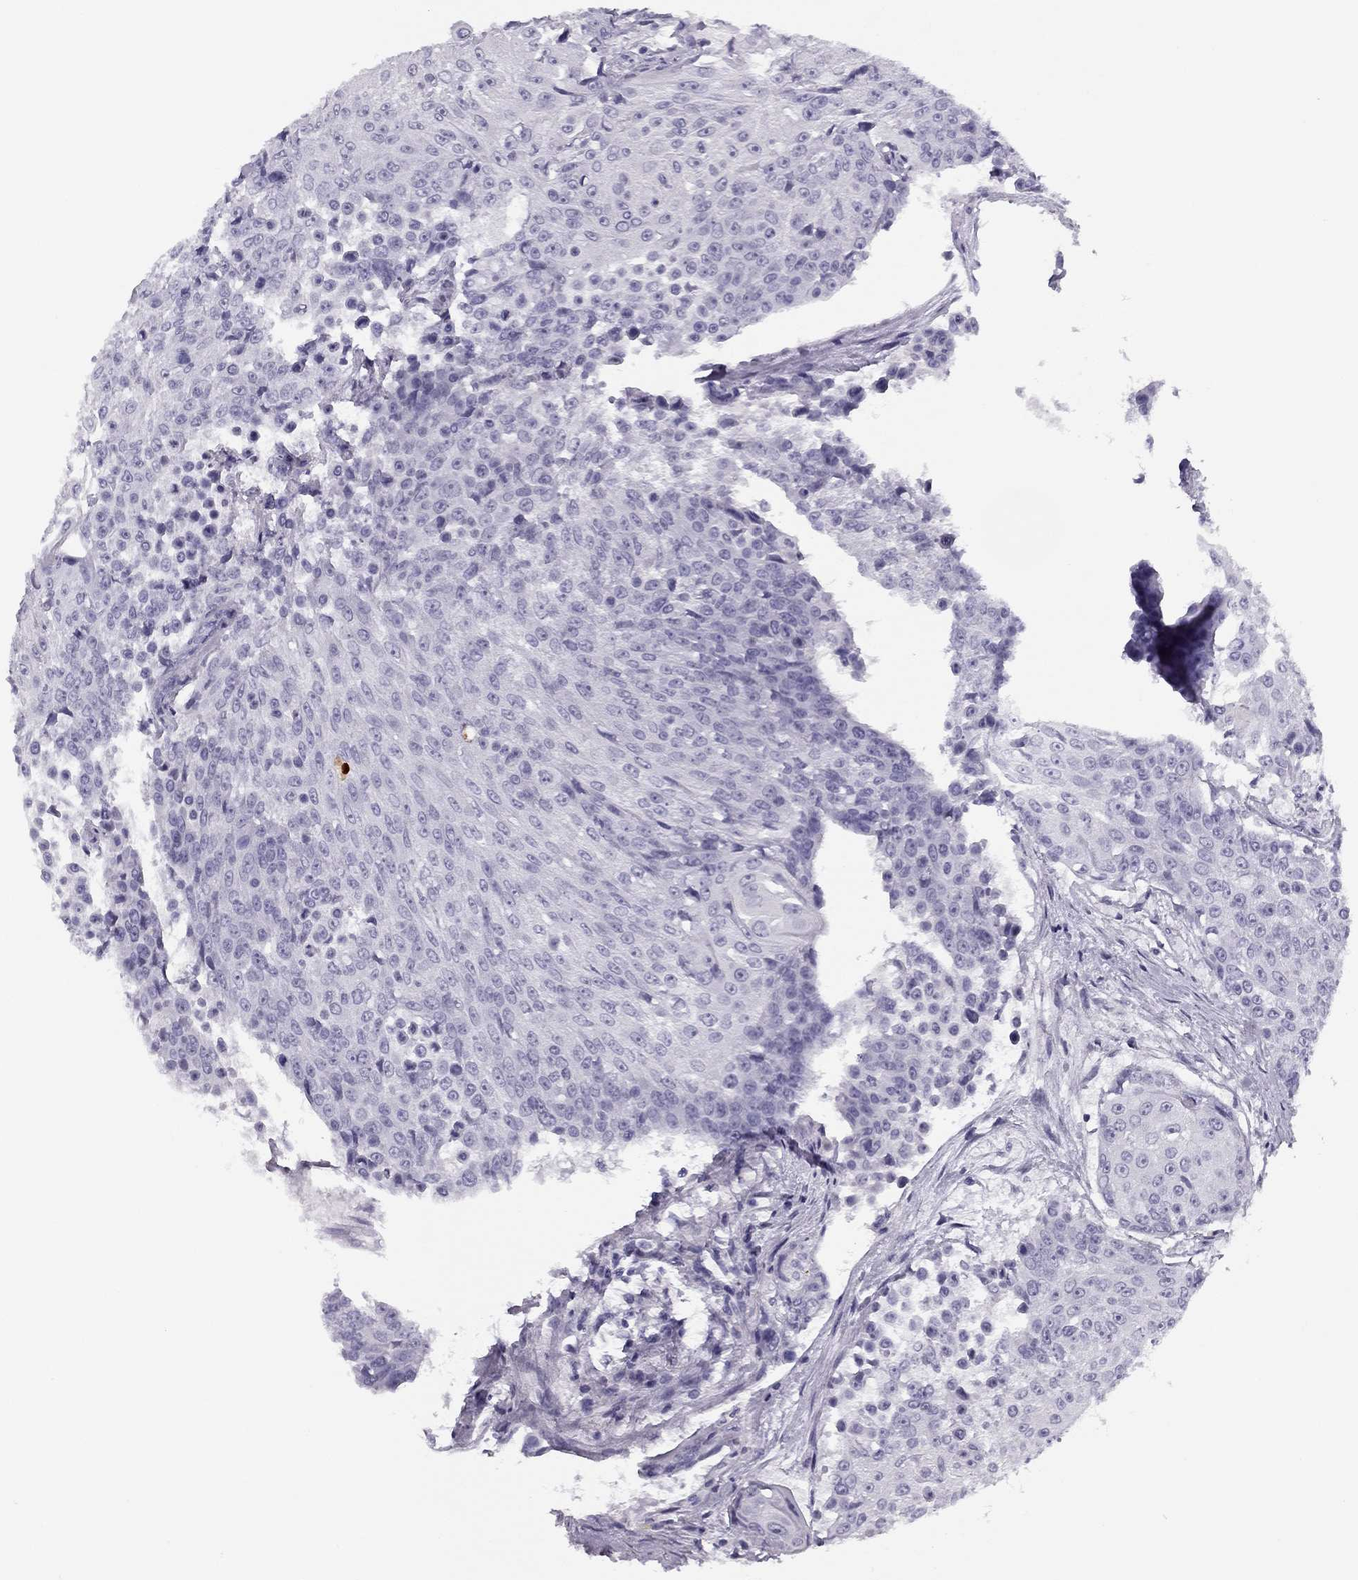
{"staining": {"intensity": "negative", "quantity": "none", "location": "none"}, "tissue": "urothelial cancer", "cell_type": "Tumor cells", "image_type": "cancer", "snomed": [{"axis": "morphology", "description": "Urothelial carcinoma, High grade"}, {"axis": "topography", "description": "Urinary bladder"}], "caption": "This histopathology image is of high-grade urothelial carcinoma stained with immunohistochemistry (IHC) to label a protein in brown with the nuclei are counter-stained blue. There is no staining in tumor cells.", "gene": "MC5R", "patient": {"sex": "female", "age": 63}}